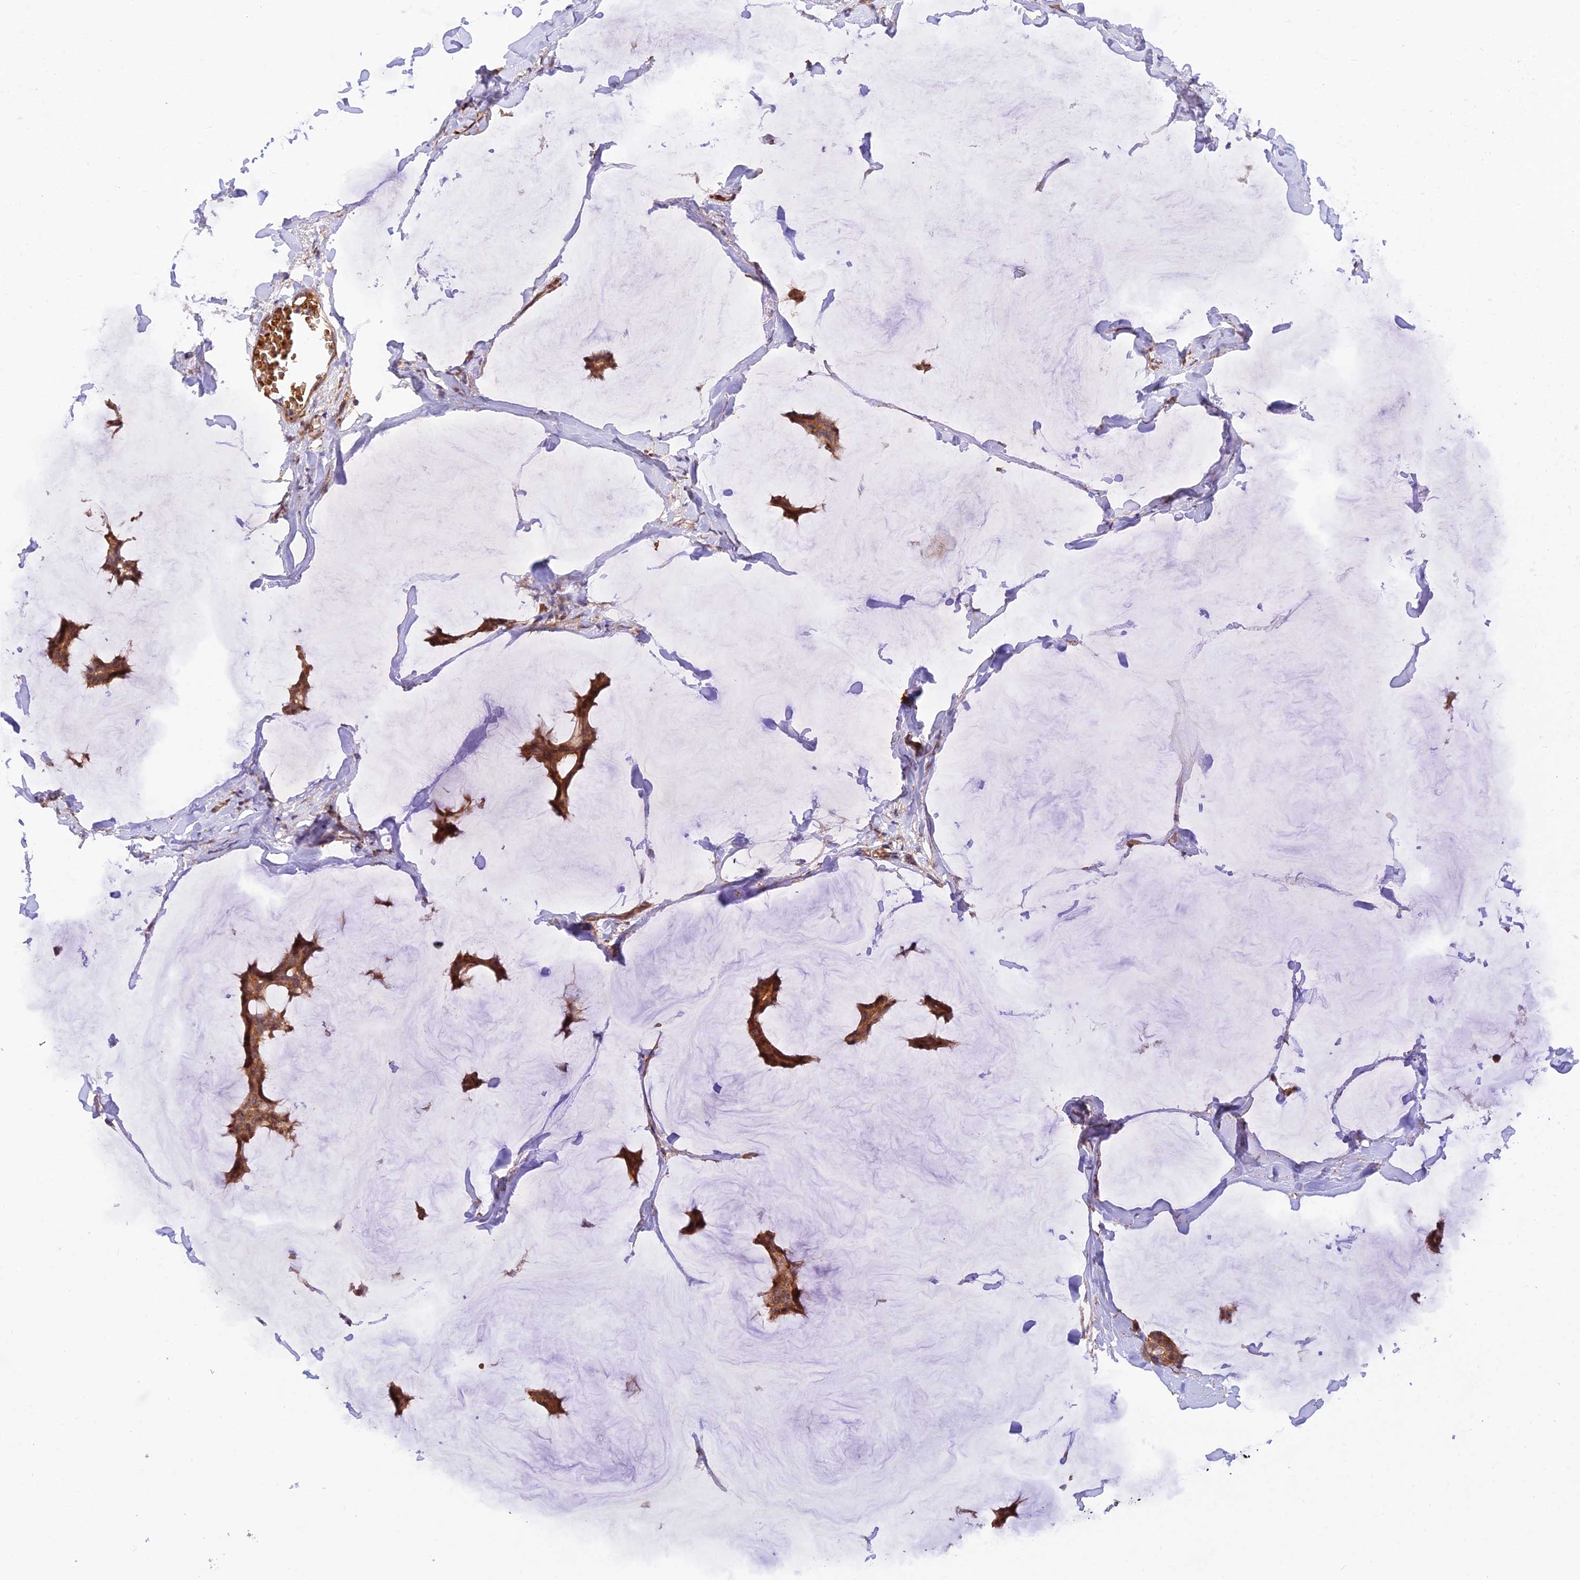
{"staining": {"intensity": "moderate", "quantity": ">75%", "location": "cytoplasmic/membranous"}, "tissue": "breast cancer", "cell_type": "Tumor cells", "image_type": "cancer", "snomed": [{"axis": "morphology", "description": "Duct carcinoma"}, {"axis": "topography", "description": "Breast"}], "caption": "The immunohistochemical stain shows moderate cytoplasmic/membranous positivity in tumor cells of breast cancer (intraductal carcinoma) tissue.", "gene": "WDFY4", "patient": {"sex": "female", "age": 93}}